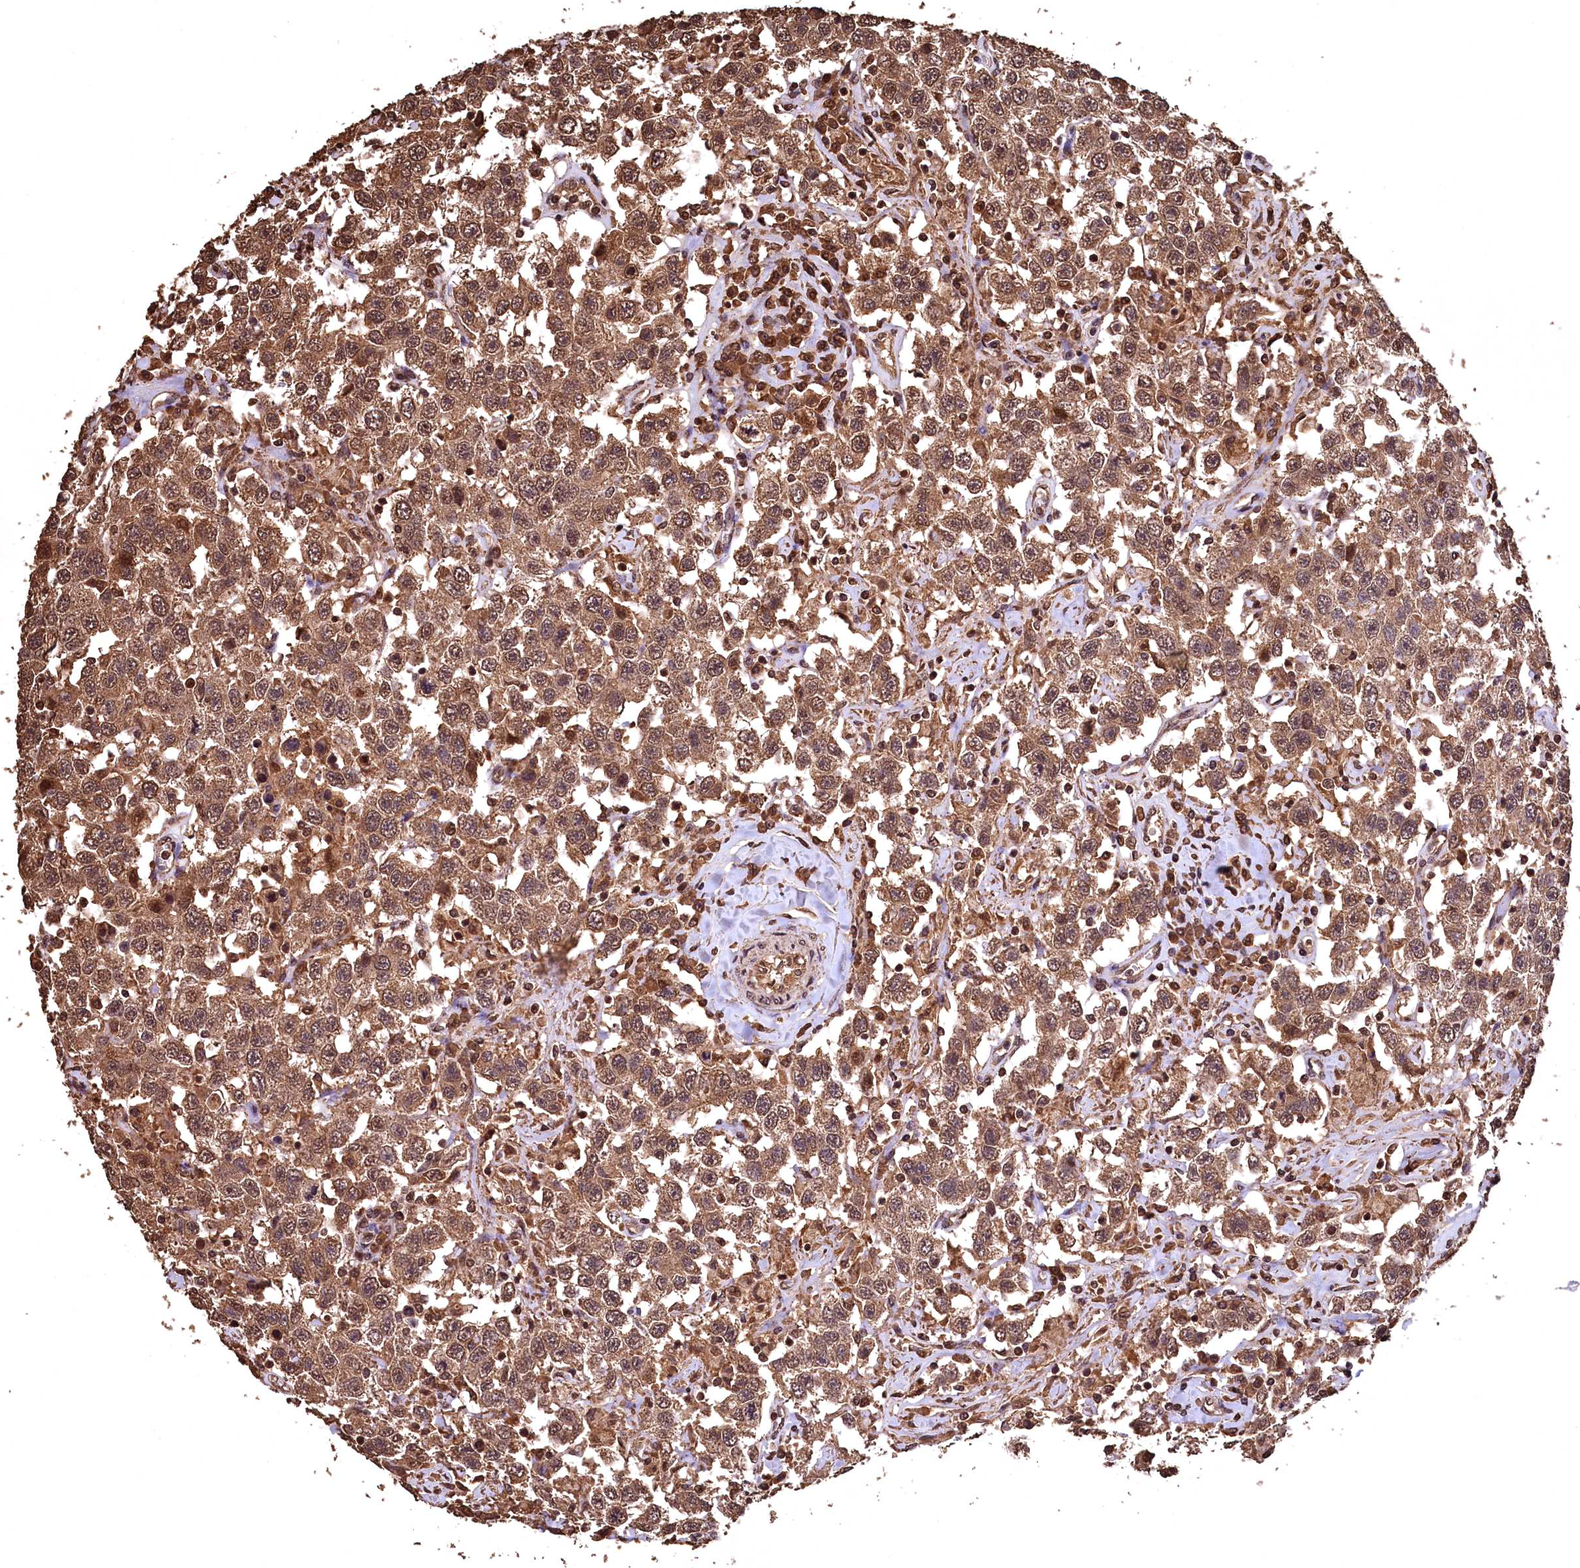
{"staining": {"intensity": "moderate", "quantity": ">75%", "location": "cytoplasmic/membranous,nuclear"}, "tissue": "testis cancer", "cell_type": "Tumor cells", "image_type": "cancer", "snomed": [{"axis": "morphology", "description": "Seminoma, NOS"}, {"axis": "topography", "description": "Testis"}], "caption": "Tumor cells exhibit moderate cytoplasmic/membranous and nuclear positivity in about >75% of cells in testis cancer (seminoma).", "gene": "CEP57L1", "patient": {"sex": "male", "age": 41}}